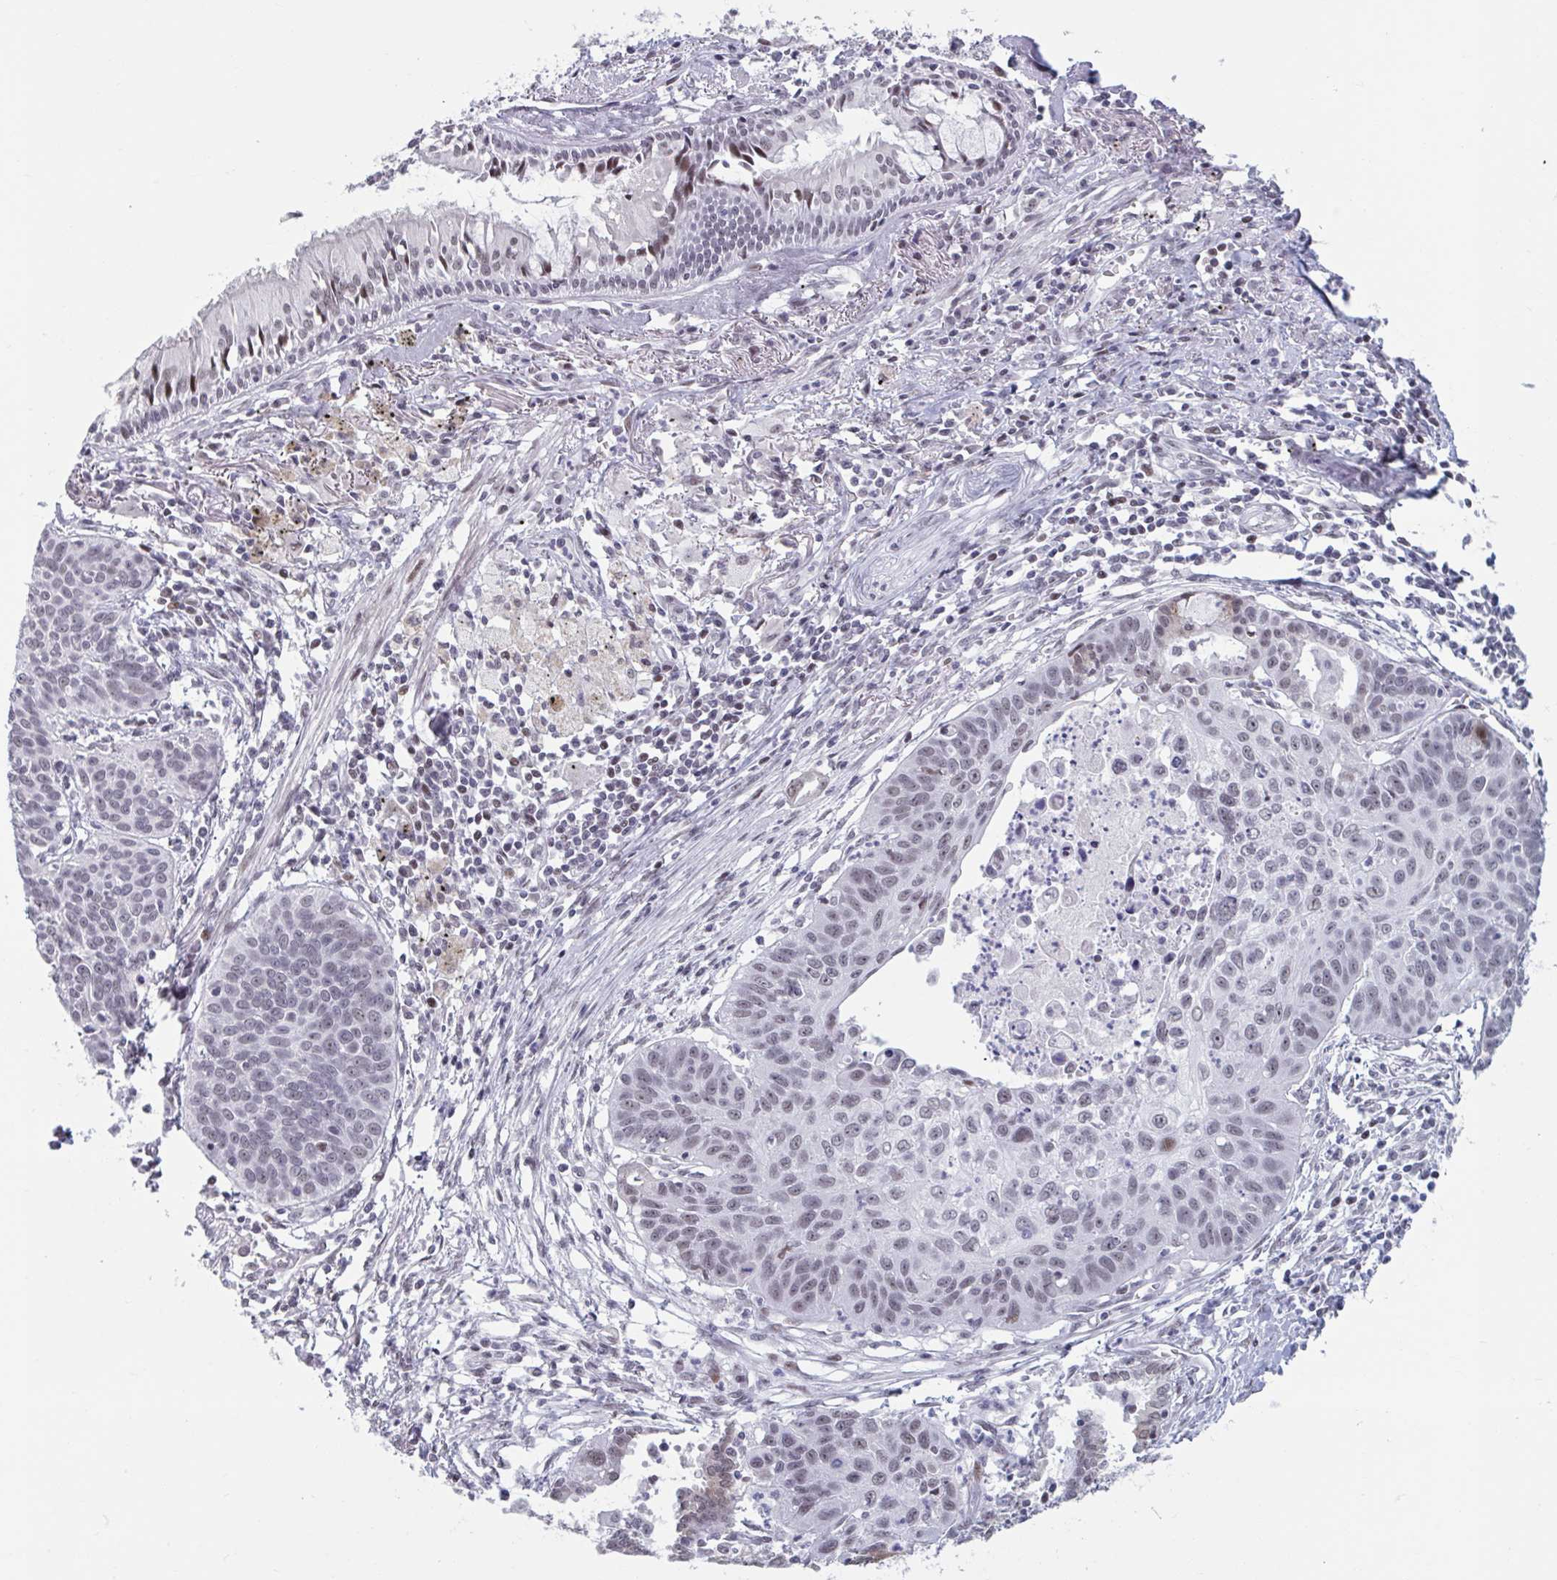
{"staining": {"intensity": "weak", "quantity": "25%-75%", "location": "nuclear"}, "tissue": "lung cancer", "cell_type": "Tumor cells", "image_type": "cancer", "snomed": [{"axis": "morphology", "description": "Squamous cell carcinoma, NOS"}, {"axis": "topography", "description": "Lung"}], "caption": "Protein analysis of lung cancer (squamous cell carcinoma) tissue shows weak nuclear expression in about 25%-75% of tumor cells.", "gene": "HSD17B6", "patient": {"sex": "male", "age": 71}}